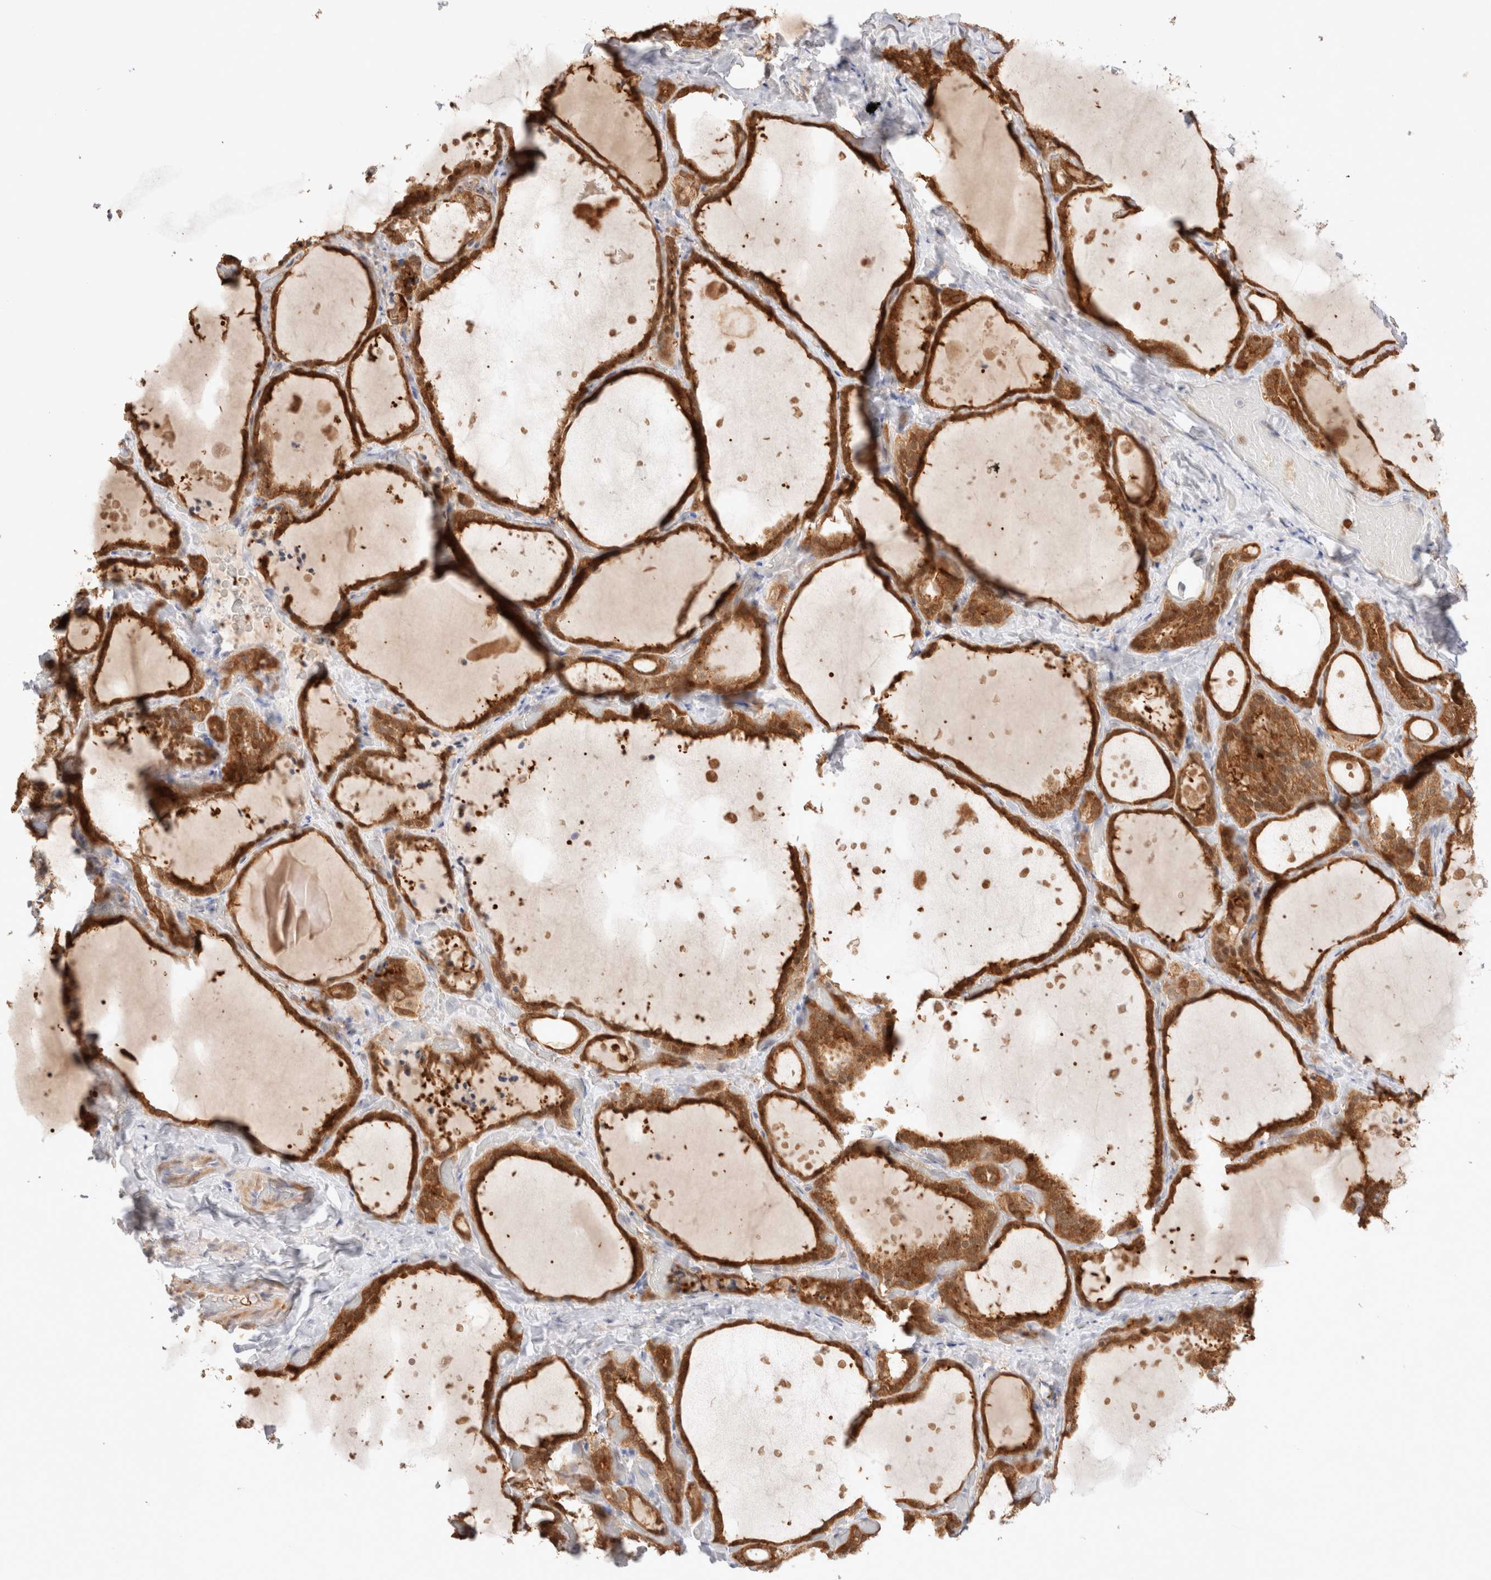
{"staining": {"intensity": "strong", "quantity": ">75%", "location": "cytoplasmic/membranous"}, "tissue": "thyroid gland", "cell_type": "Glandular cells", "image_type": "normal", "snomed": [{"axis": "morphology", "description": "Normal tissue, NOS"}, {"axis": "topography", "description": "Thyroid gland"}], "caption": "Immunohistochemistry micrograph of normal thyroid gland: human thyroid gland stained using IHC reveals high levels of strong protein expression localized specifically in the cytoplasmic/membranous of glandular cells, appearing as a cytoplasmic/membranous brown color.", "gene": "STARD10", "patient": {"sex": "female", "age": 44}}